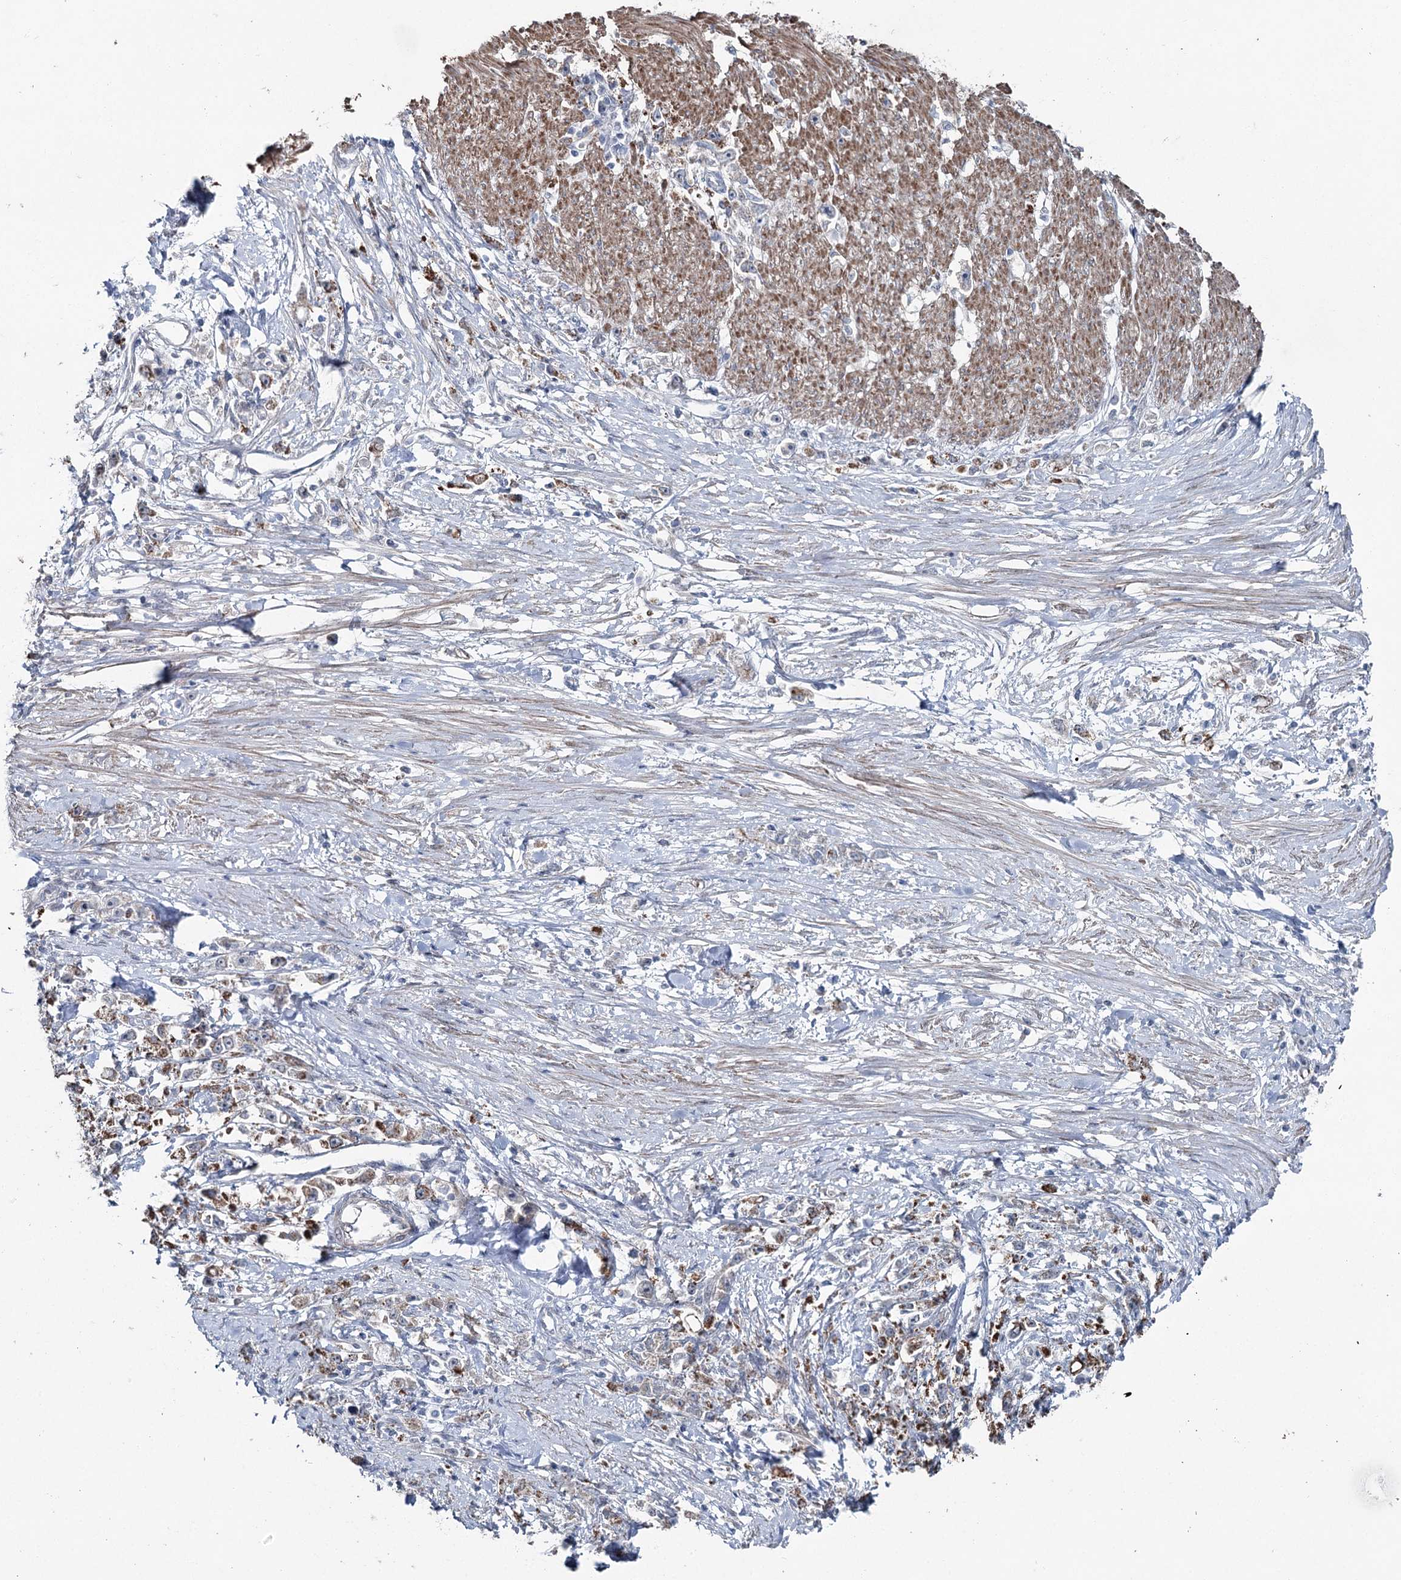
{"staining": {"intensity": "moderate", "quantity": "25%-75%", "location": "cytoplasmic/membranous"}, "tissue": "stomach cancer", "cell_type": "Tumor cells", "image_type": "cancer", "snomed": [{"axis": "morphology", "description": "Adenocarcinoma, NOS"}, {"axis": "topography", "description": "Stomach"}], "caption": "Stomach cancer was stained to show a protein in brown. There is medium levels of moderate cytoplasmic/membranous positivity in about 25%-75% of tumor cells.", "gene": "FAM120B", "patient": {"sex": "female", "age": 59}}